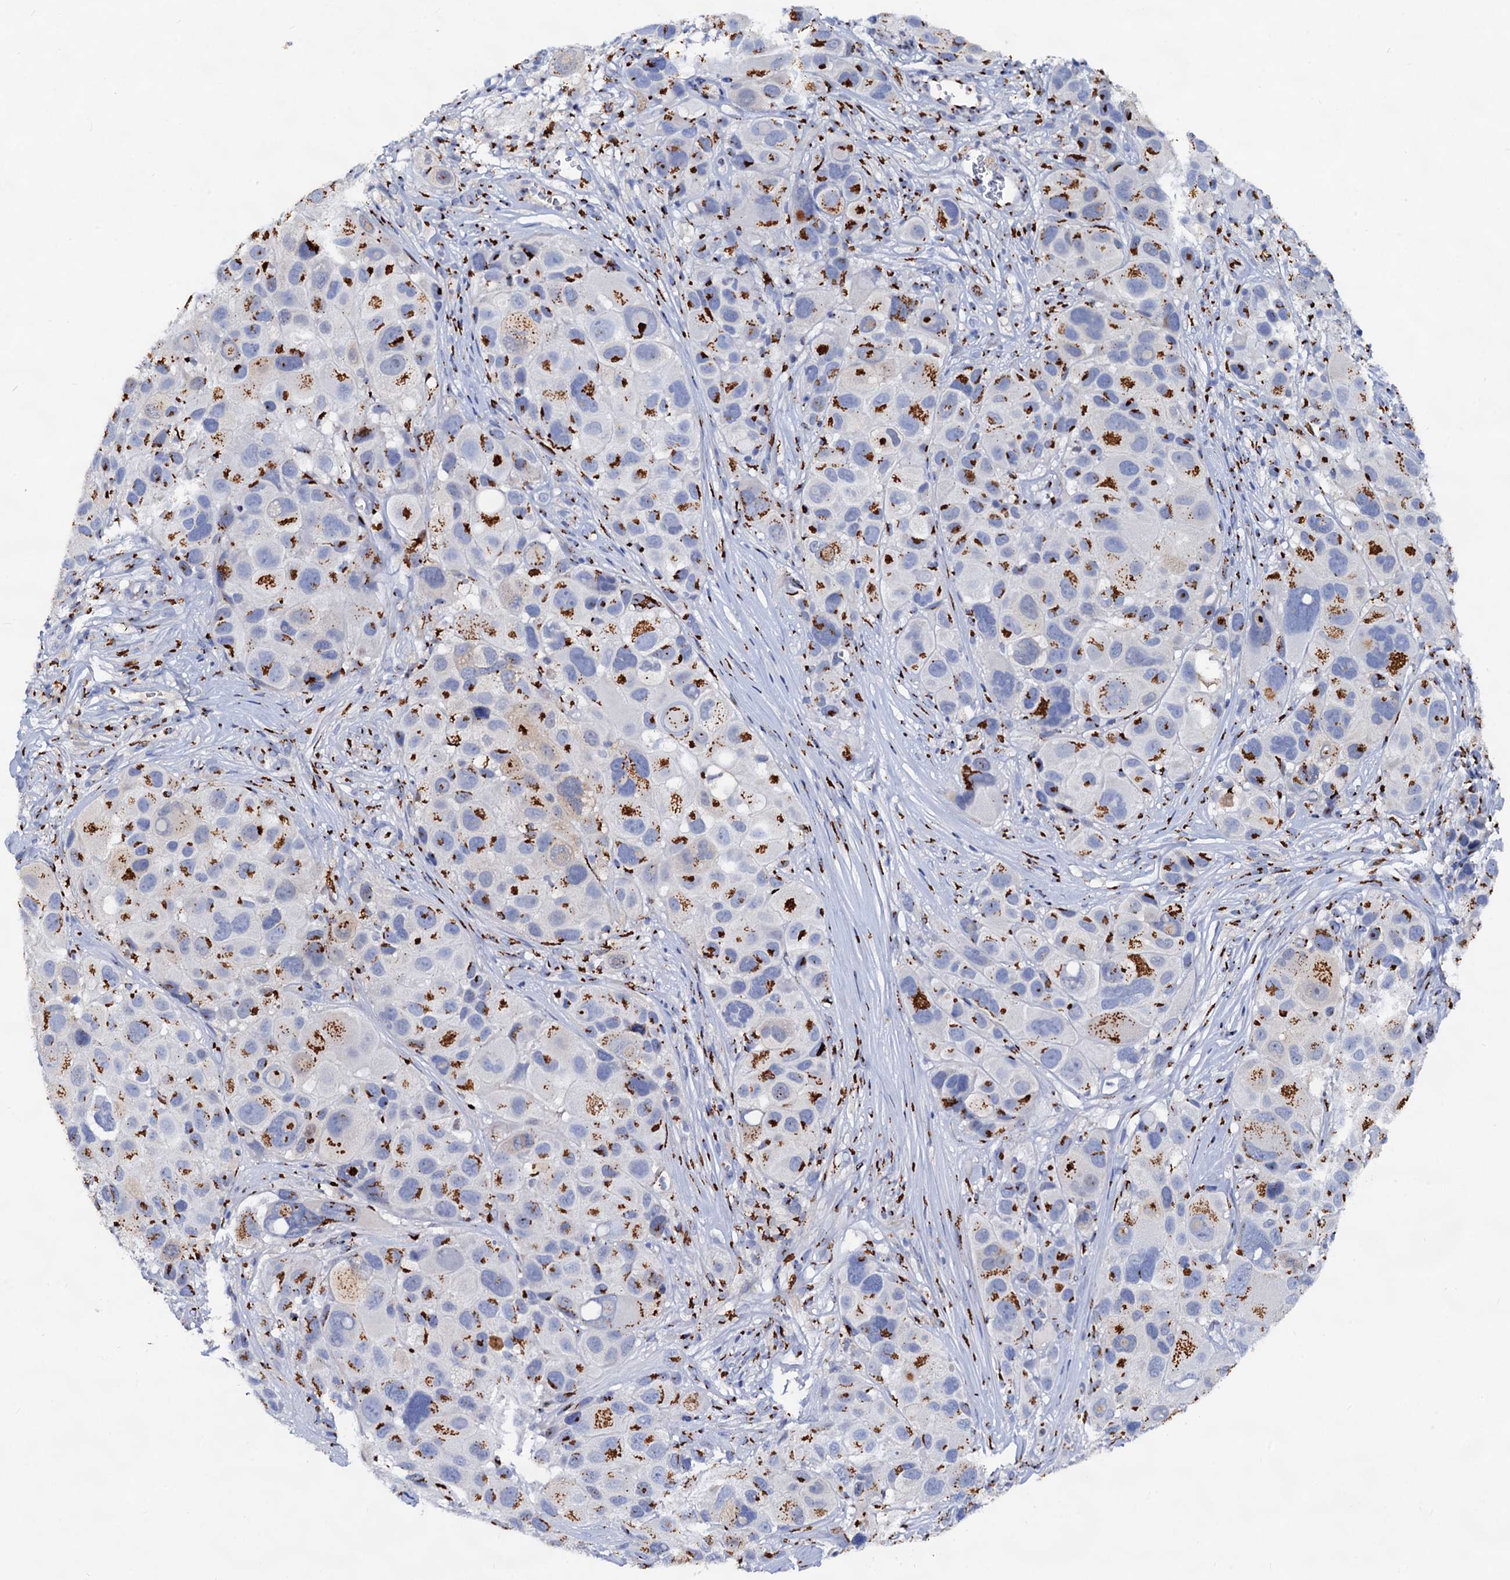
{"staining": {"intensity": "strong", "quantity": ">75%", "location": "cytoplasmic/membranous"}, "tissue": "melanoma", "cell_type": "Tumor cells", "image_type": "cancer", "snomed": [{"axis": "morphology", "description": "Malignant melanoma, NOS"}, {"axis": "topography", "description": "Skin of trunk"}], "caption": "Tumor cells reveal strong cytoplasmic/membranous positivity in approximately >75% of cells in melanoma. The staining is performed using DAB (3,3'-diaminobenzidine) brown chromogen to label protein expression. The nuclei are counter-stained blue using hematoxylin.", "gene": "TM9SF3", "patient": {"sex": "male", "age": 71}}